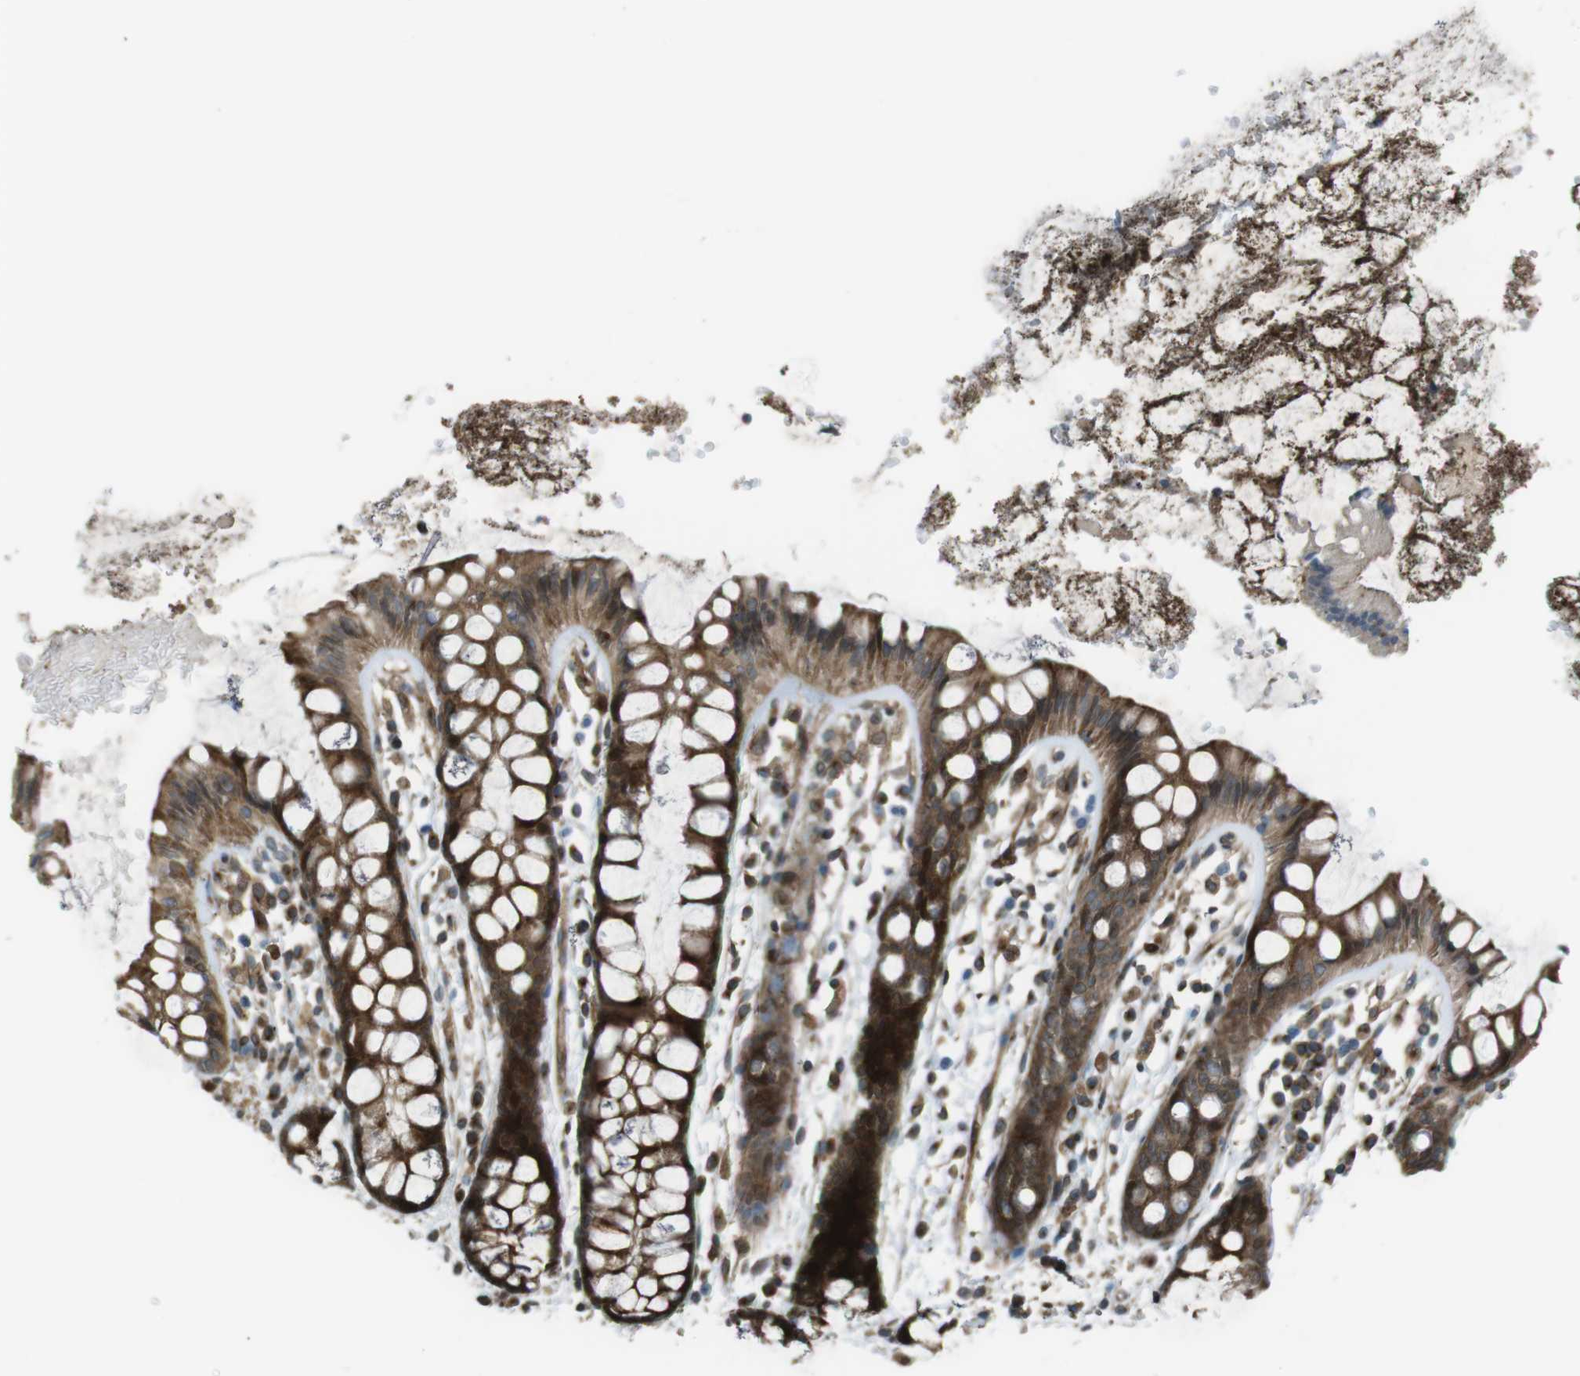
{"staining": {"intensity": "strong", "quantity": ">75%", "location": "cytoplasmic/membranous"}, "tissue": "rectum", "cell_type": "Glandular cells", "image_type": "normal", "snomed": [{"axis": "morphology", "description": "Normal tissue, NOS"}, {"axis": "topography", "description": "Rectum"}], "caption": "An immunohistochemistry image of unremarkable tissue is shown. Protein staining in brown shows strong cytoplasmic/membranous positivity in rectum within glandular cells. The protein of interest is shown in brown color, while the nuclei are stained blue.", "gene": "ZNF330", "patient": {"sex": "female", "age": 66}}